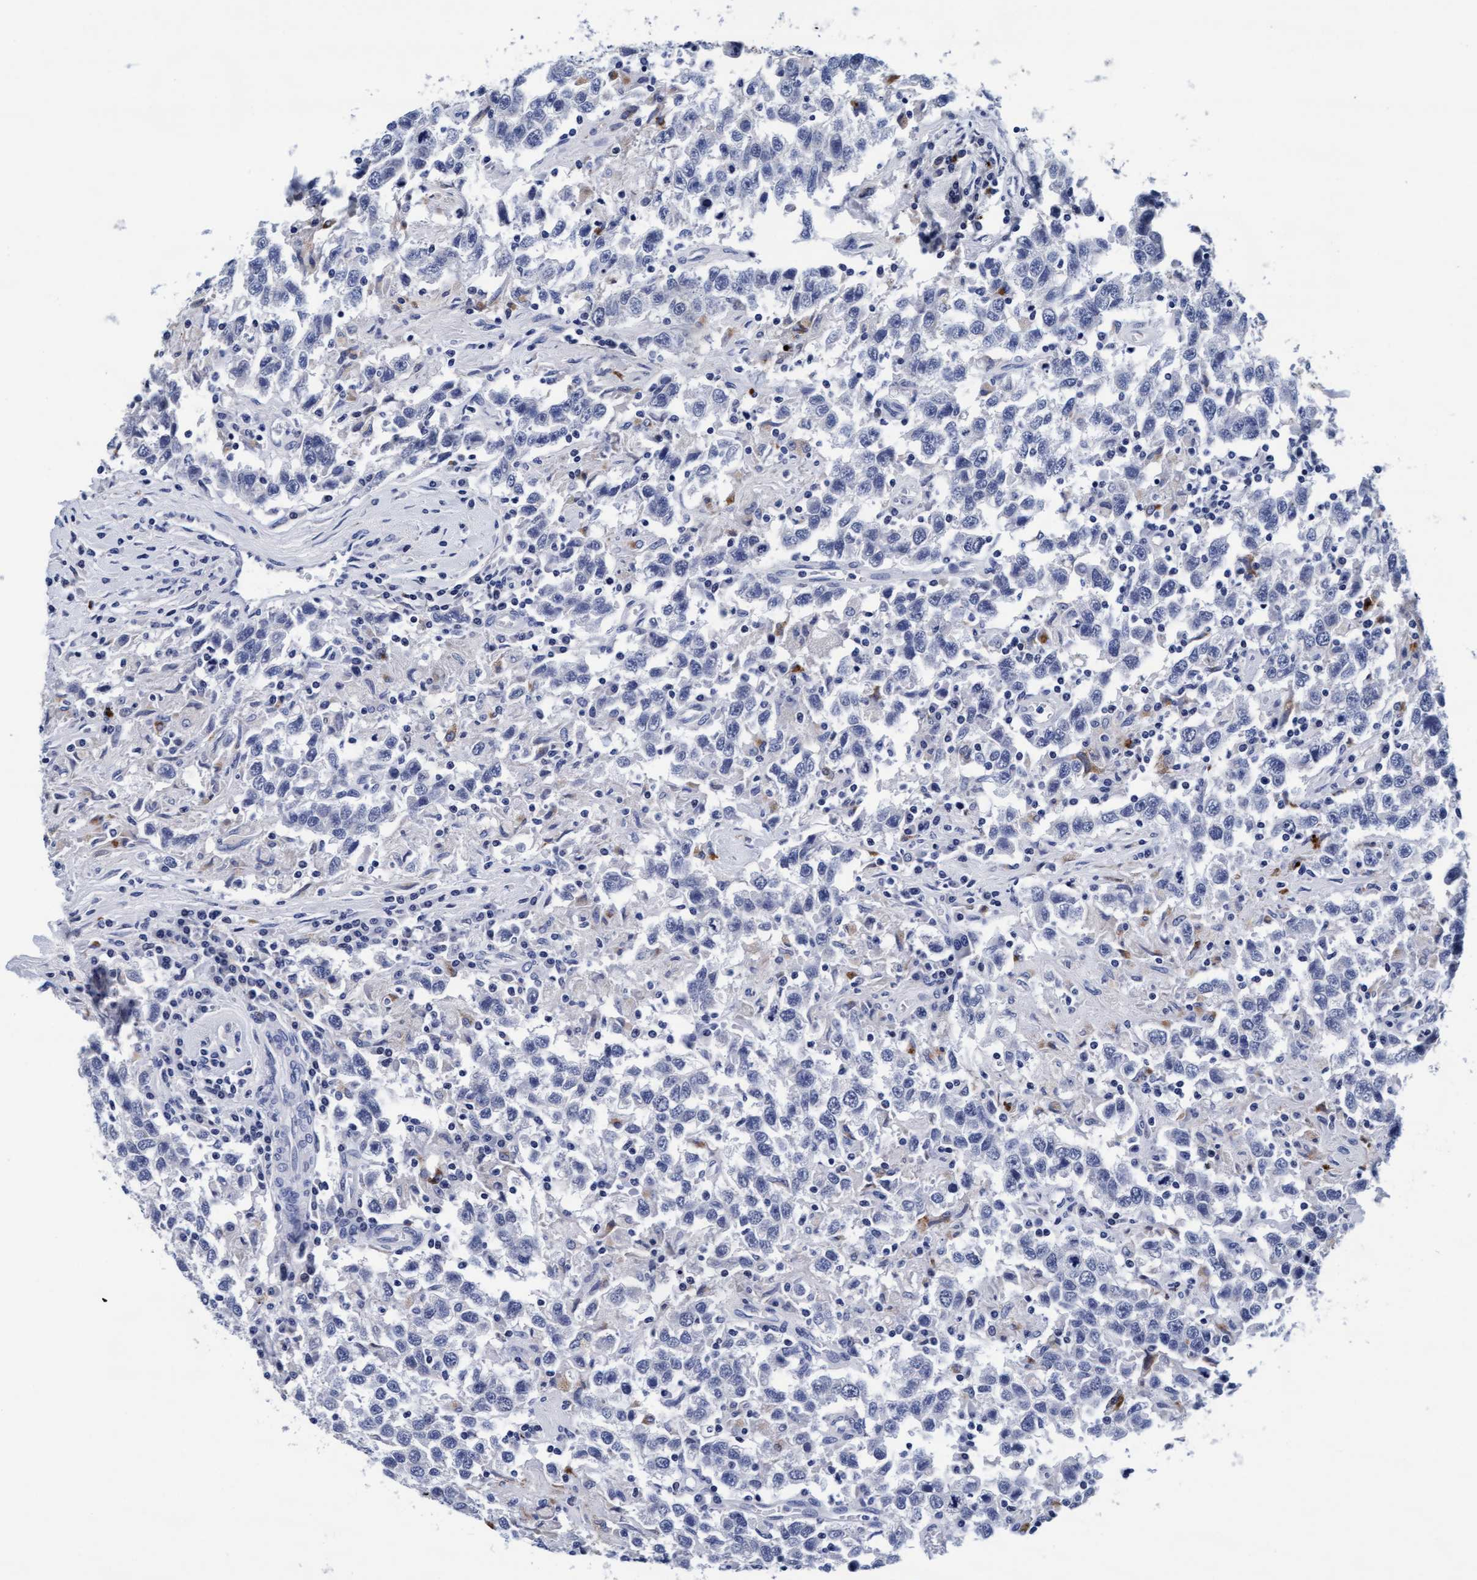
{"staining": {"intensity": "negative", "quantity": "none", "location": "none"}, "tissue": "testis cancer", "cell_type": "Tumor cells", "image_type": "cancer", "snomed": [{"axis": "morphology", "description": "Seminoma, NOS"}, {"axis": "topography", "description": "Testis"}], "caption": "Immunohistochemistry of seminoma (testis) shows no staining in tumor cells.", "gene": "ARSG", "patient": {"sex": "male", "age": 41}}